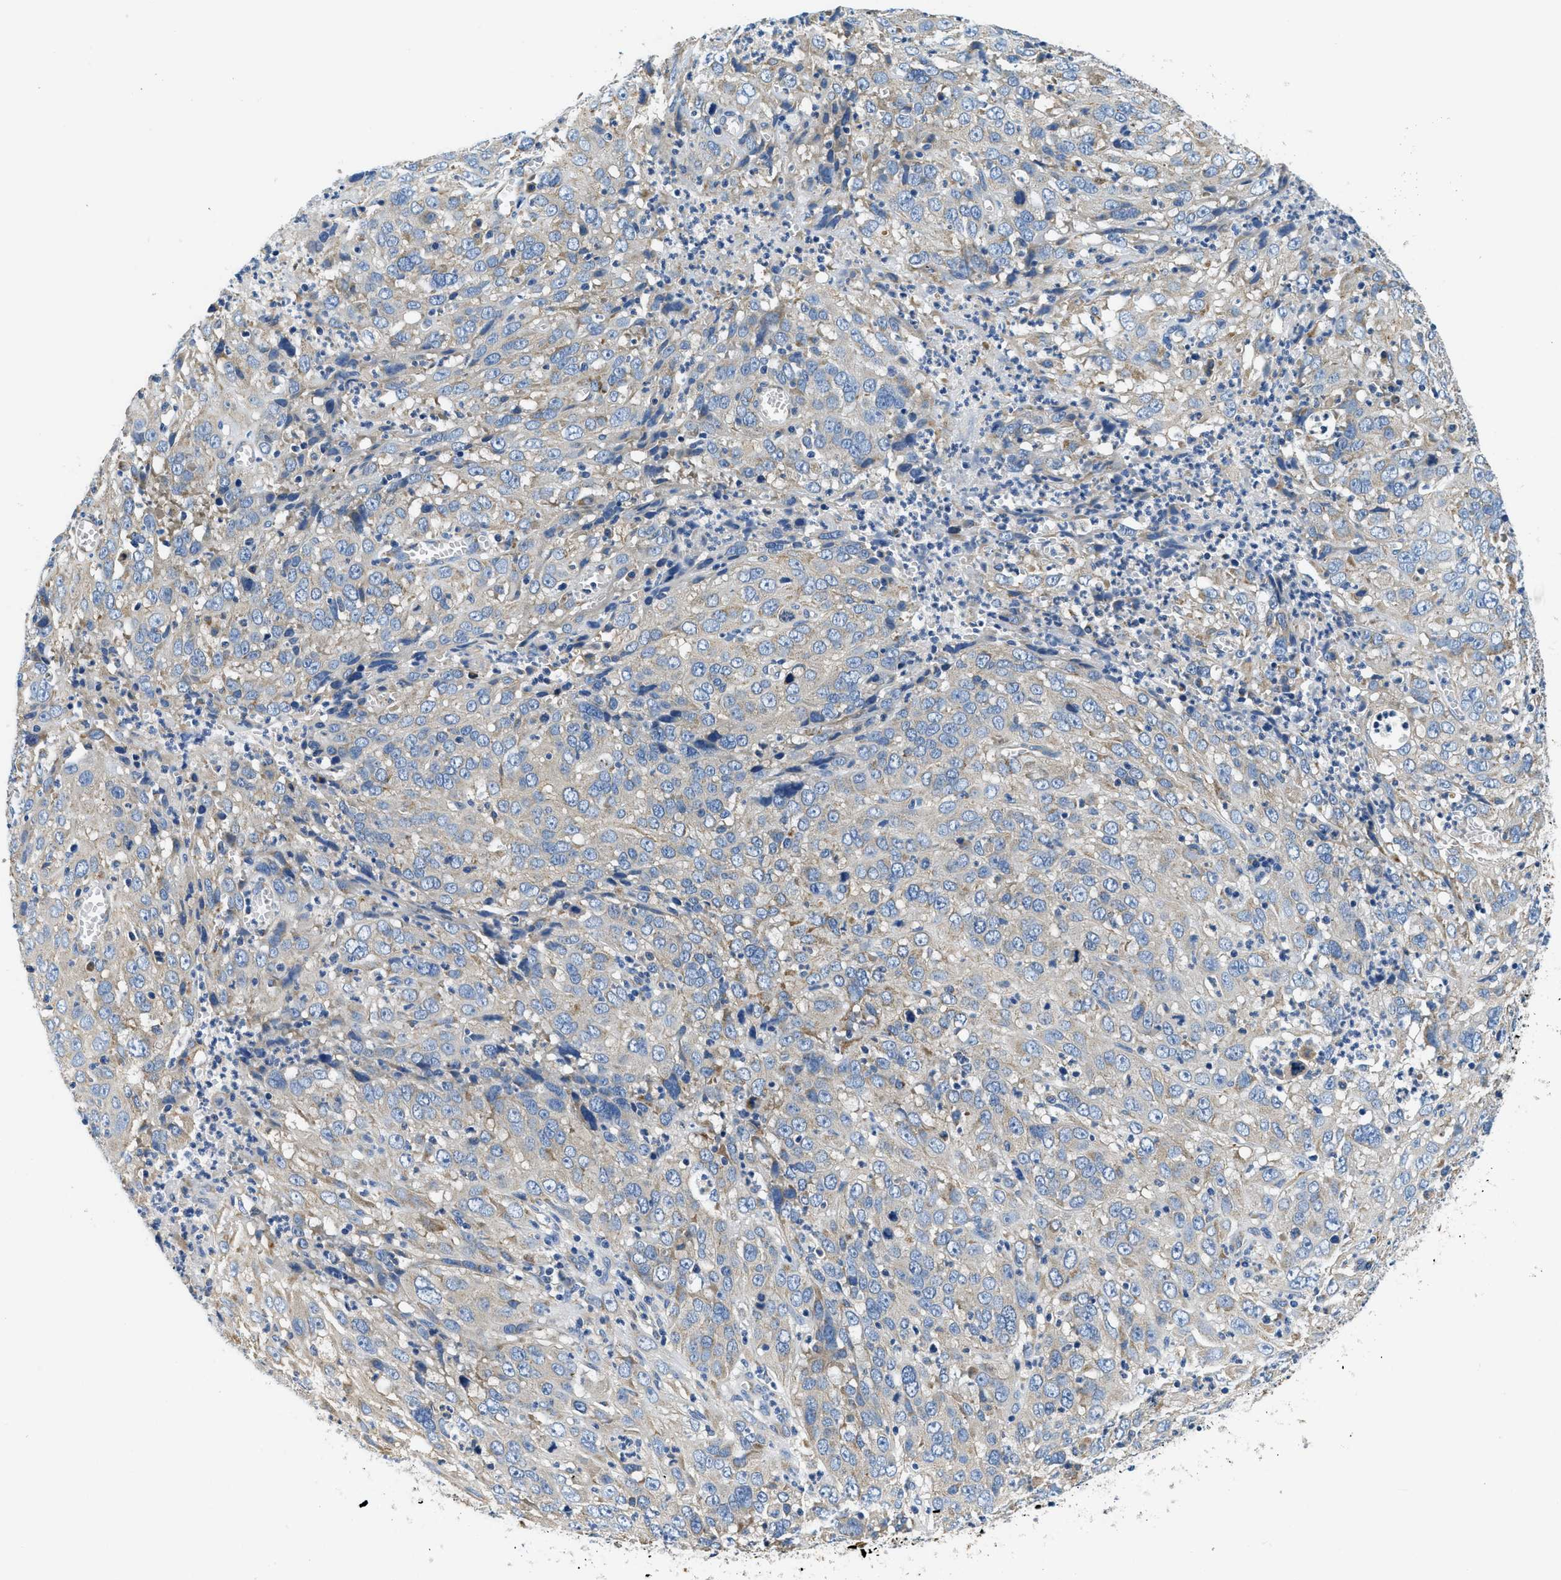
{"staining": {"intensity": "weak", "quantity": "25%-75%", "location": "cytoplasmic/membranous"}, "tissue": "cervical cancer", "cell_type": "Tumor cells", "image_type": "cancer", "snomed": [{"axis": "morphology", "description": "Squamous cell carcinoma, NOS"}, {"axis": "topography", "description": "Cervix"}], "caption": "The immunohistochemical stain labels weak cytoplasmic/membranous positivity in tumor cells of cervical squamous cell carcinoma tissue.", "gene": "SAMD4B", "patient": {"sex": "female", "age": 32}}